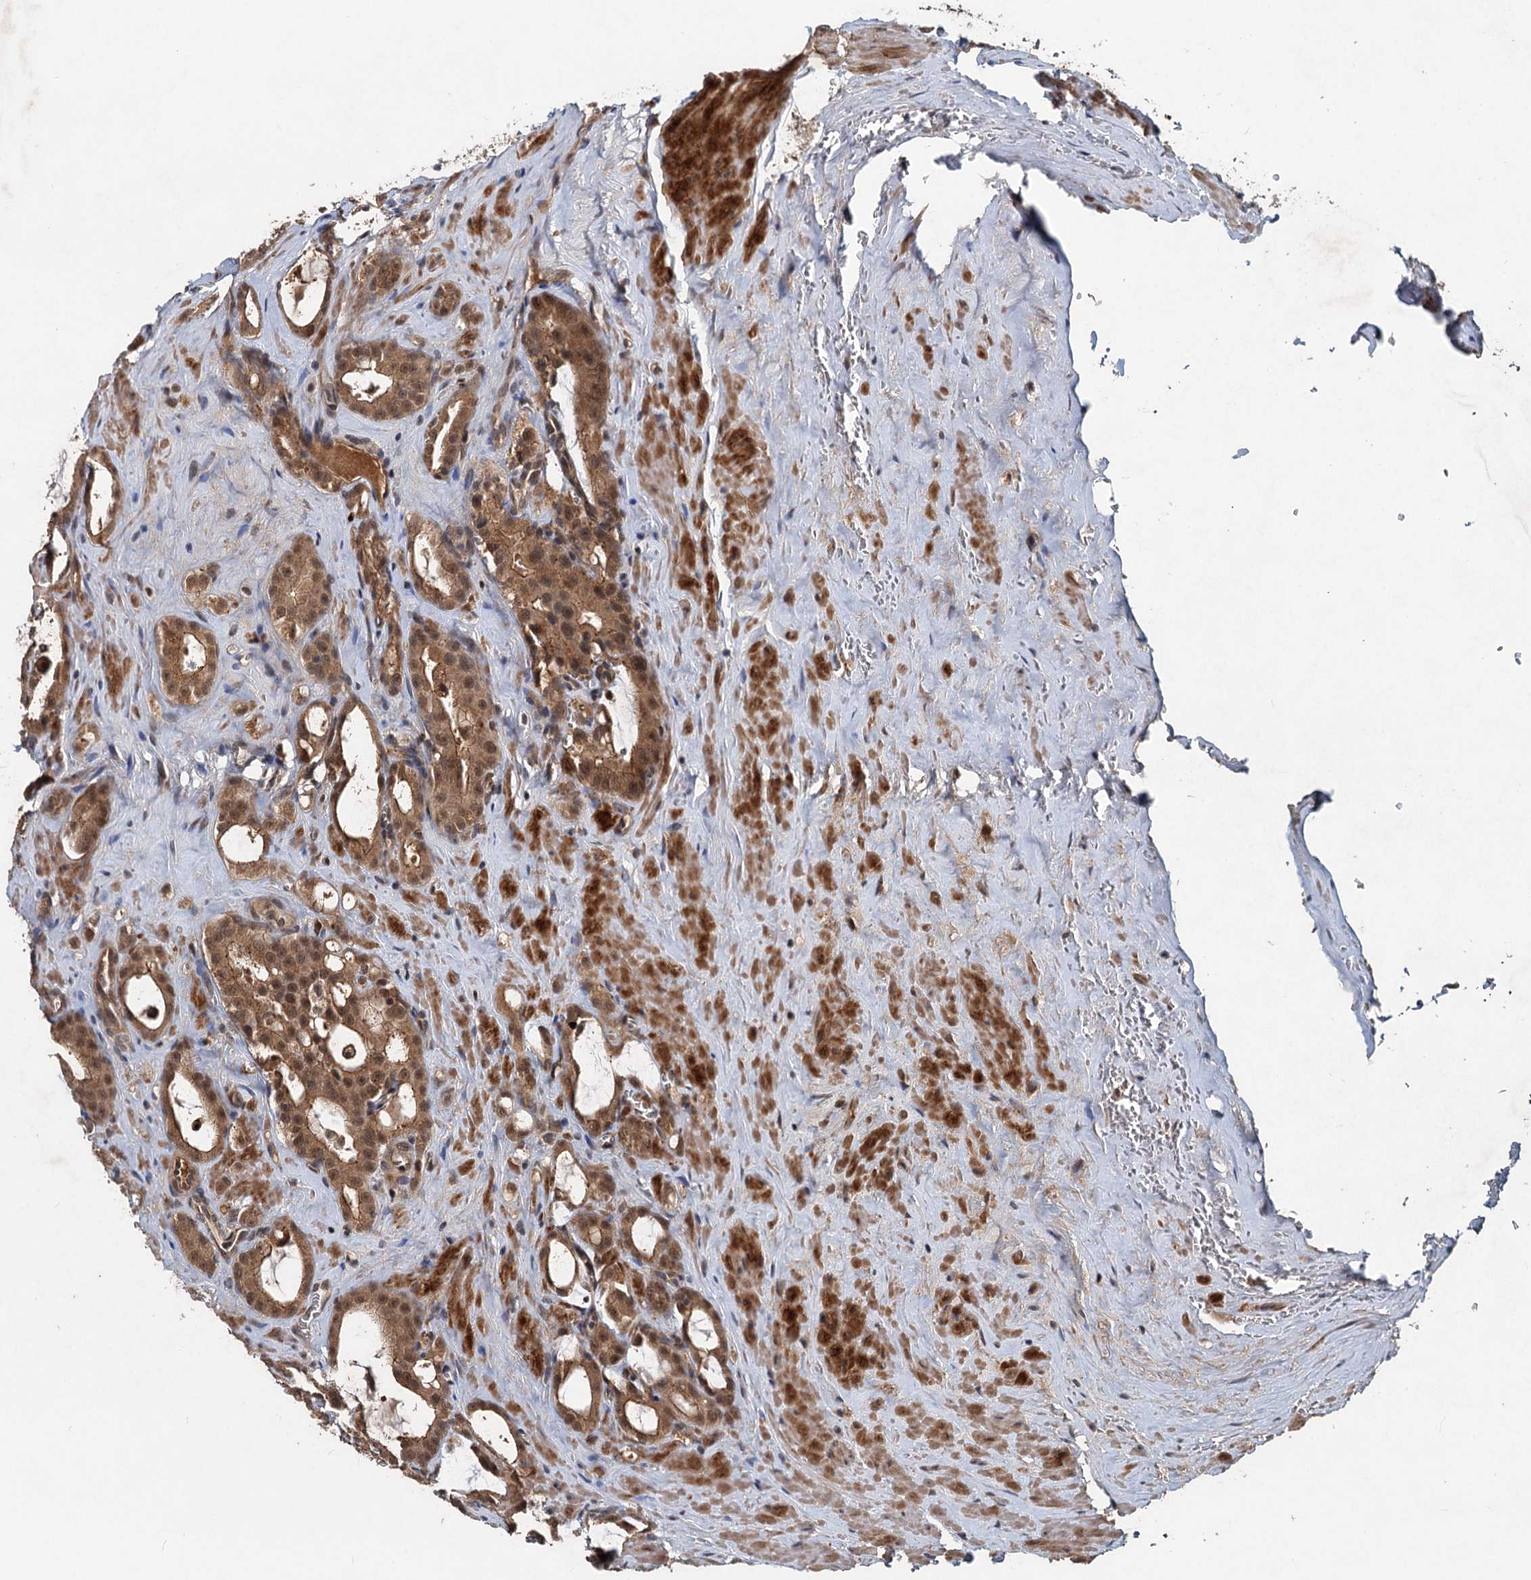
{"staining": {"intensity": "moderate", "quantity": ">75%", "location": "cytoplasmic/membranous,nuclear"}, "tissue": "prostate cancer", "cell_type": "Tumor cells", "image_type": "cancer", "snomed": [{"axis": "morphology", "description": "Adenocarcinoma, High grade"}, {"axis": "topography", "description": "Prostate"}], "caption": "The histopathology image displays staining of prostate cancer (adenocarcinoma (high-grade)), revealing moderate cytoplasmic/membranous and nuclear protein expression (brown color) within tumor cells. Nuclei are stained in blue.", "gene": "RITA1", "patient": {"sex": "male", "age": 72}}